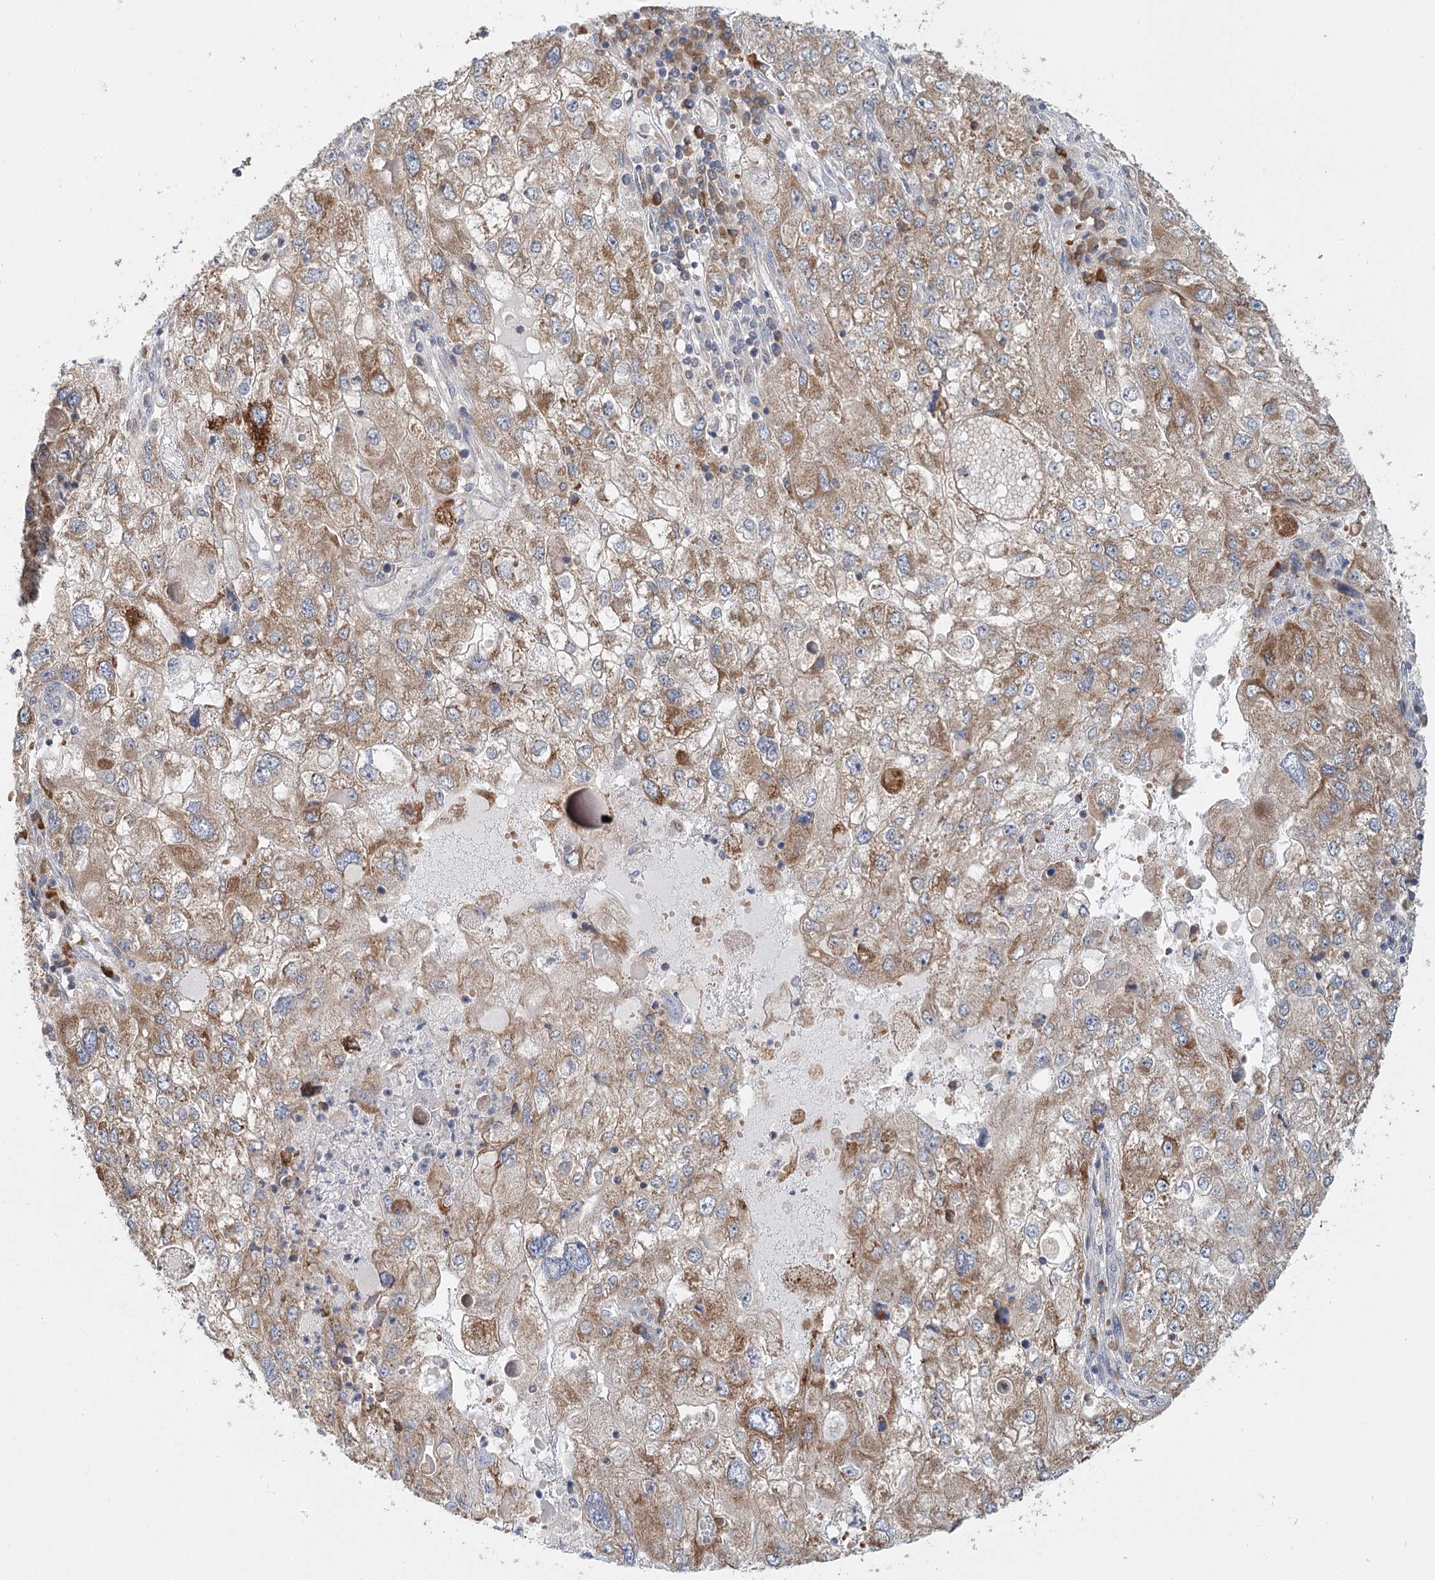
{"staining": {"intensity": "moderate", "quantity": ">75%", "location": "cytoplasmic/membranous"}, "tissue": "endometrial cancer", "cell_type": "Tumor cells", "image_type": "cancer", "snomed": [{"axis": "morphology", "description": "Adenocarcinoma, NOS"}, {"axis": "topography", "description": "Endometrium"}], "caption": "Immunohistochemistry photomicrograph of neoplastic tissue: human adenocarcinoma (endometrial) stained using immunohistochemistry shows medium levels of moderate protein expression localized specifically in the cytoplasmic/membranous of tumor cells, appearing as a cytoplasmic/membranous brown color.", "gene": "ADK", "patient": {"sex": "female", "age": 49}}